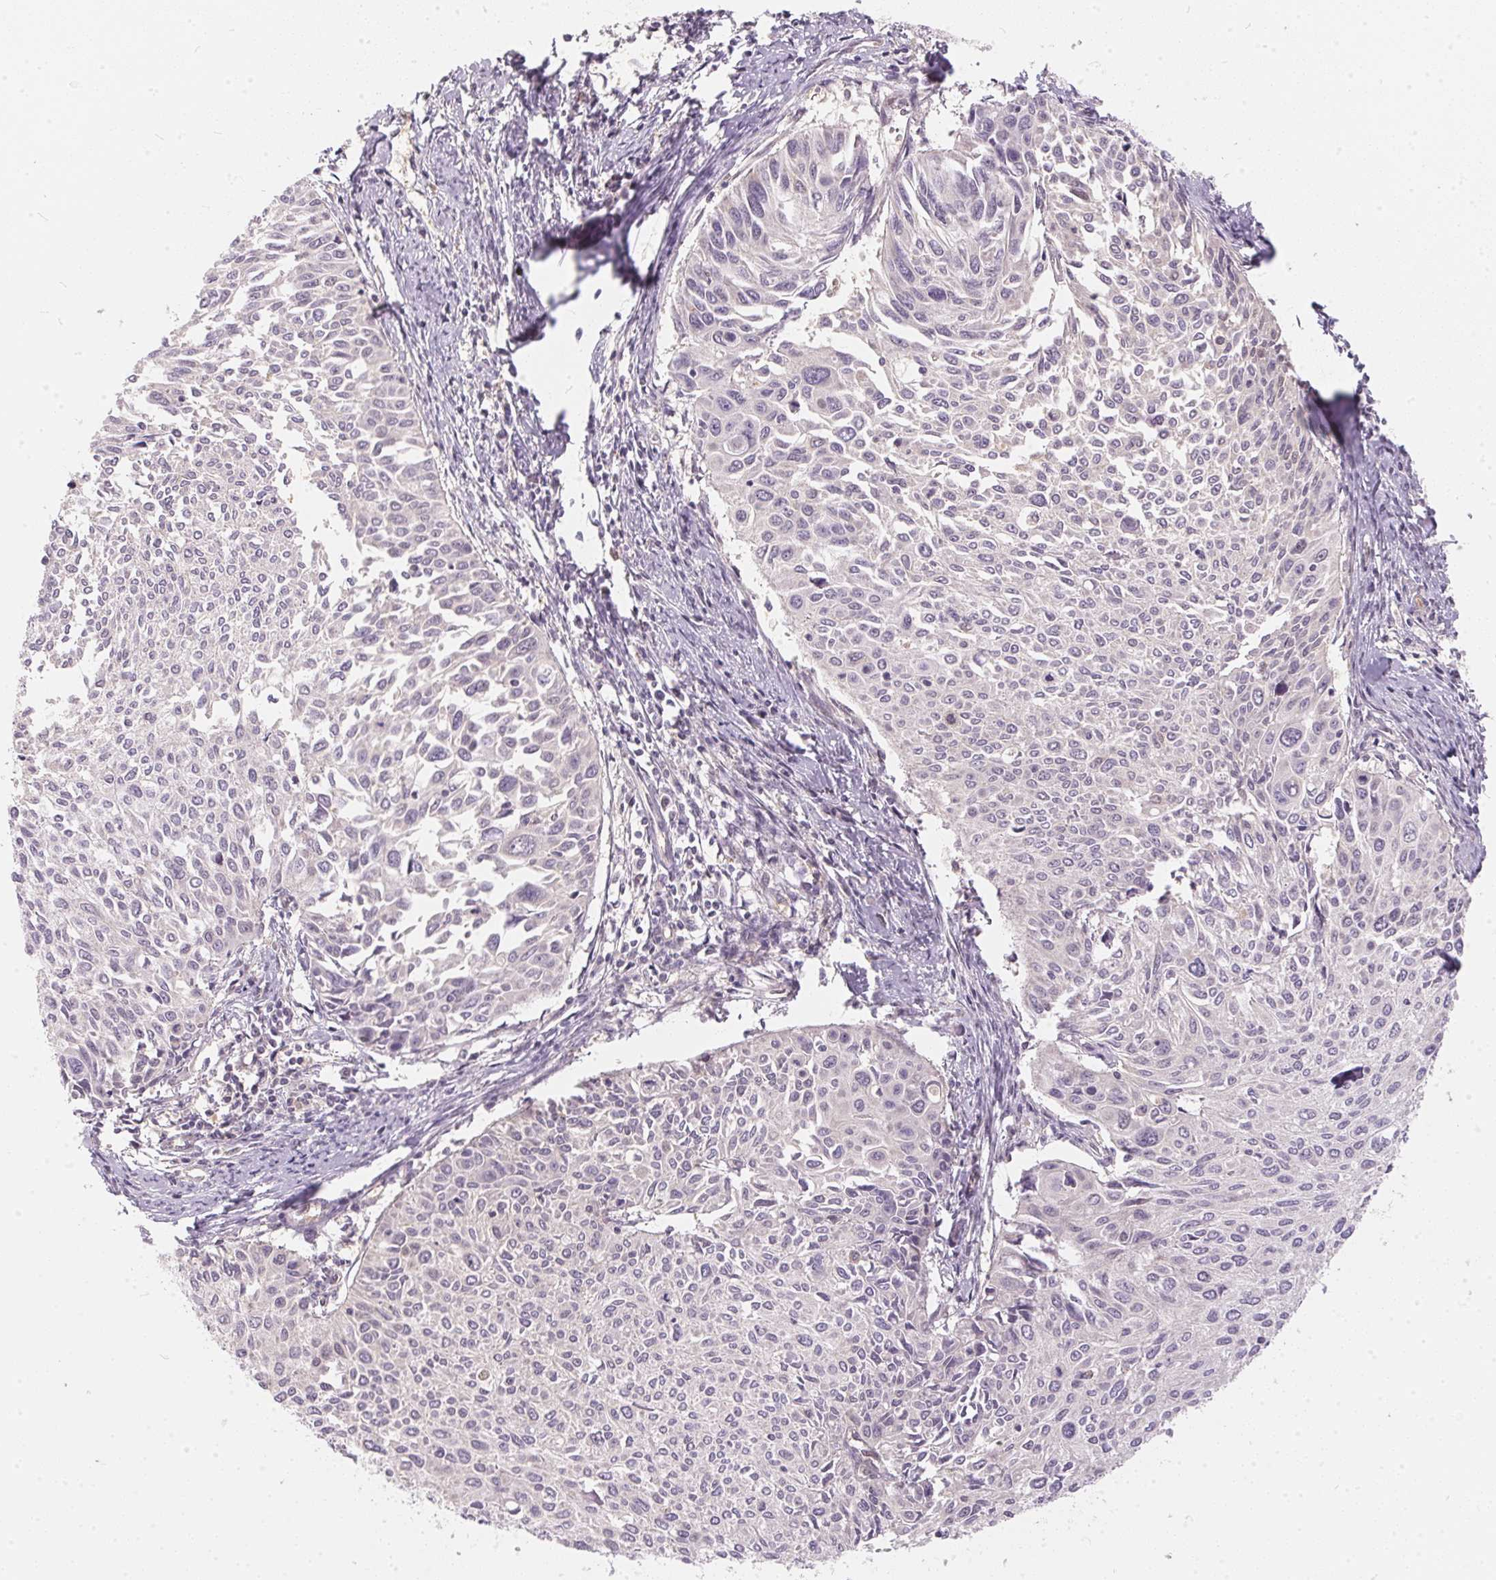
{"staining": {"intensity": "negative", "quantity": "none", "location": "none"}, "tissue": "cervical cancer", "cell_type": "Tumor cells", "image_type": "cancer", "snomed": [{"axis": "morphology", "description": "Squamous cell carcinoma, NOS"}, {"axis": "topography", "description": "Cervix"}], "caption": "Tumor cells are negative for protein expression in human cervical squamous cell carcinoma.", "gene": "BLMH", "patient": {"sex": "female", "age": 50}}